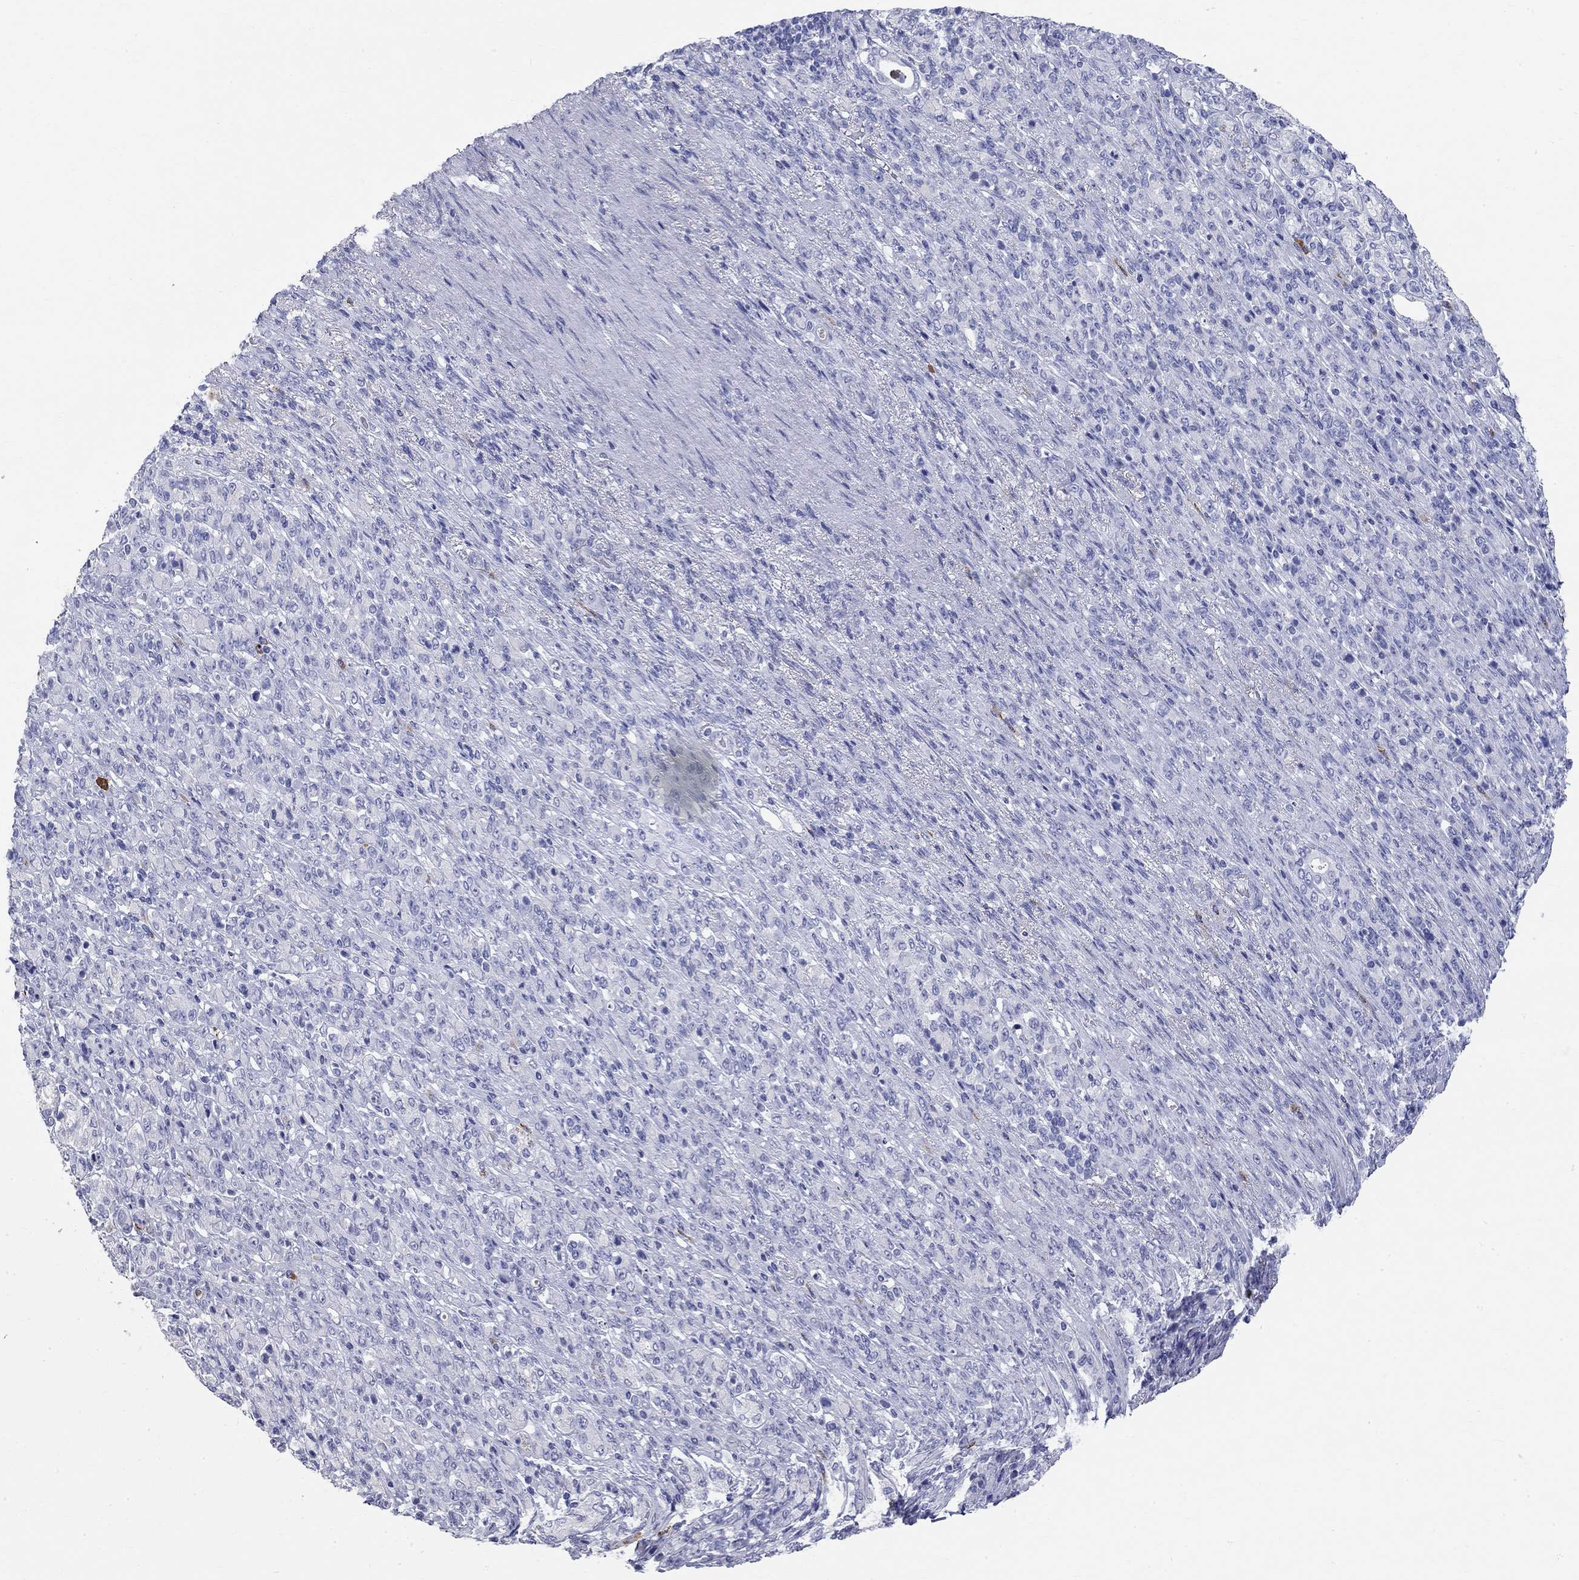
{"staining": {"intensity": "negative", "quantity": "none", "location": "none"}, "tissue": "stomach cancer", "cell_type": "Tumor cells", "image_type": "cancer", "snomed": [{"axis": "morphology", "description": "Normal tissue, NOS"}, {"axis": "morphology", "description": "Adenocarcinoma, NOS"}, {"axis": "topography", "description": "Stomach"}], "caption": "A high-resolution histopathology image shows immunohistochemistry (IHC) staining of stomach cancer, which shows no significant staining in tumor cells.", "gene": "PHOX2B", "patient": {"sex": "female", "age": 79}}